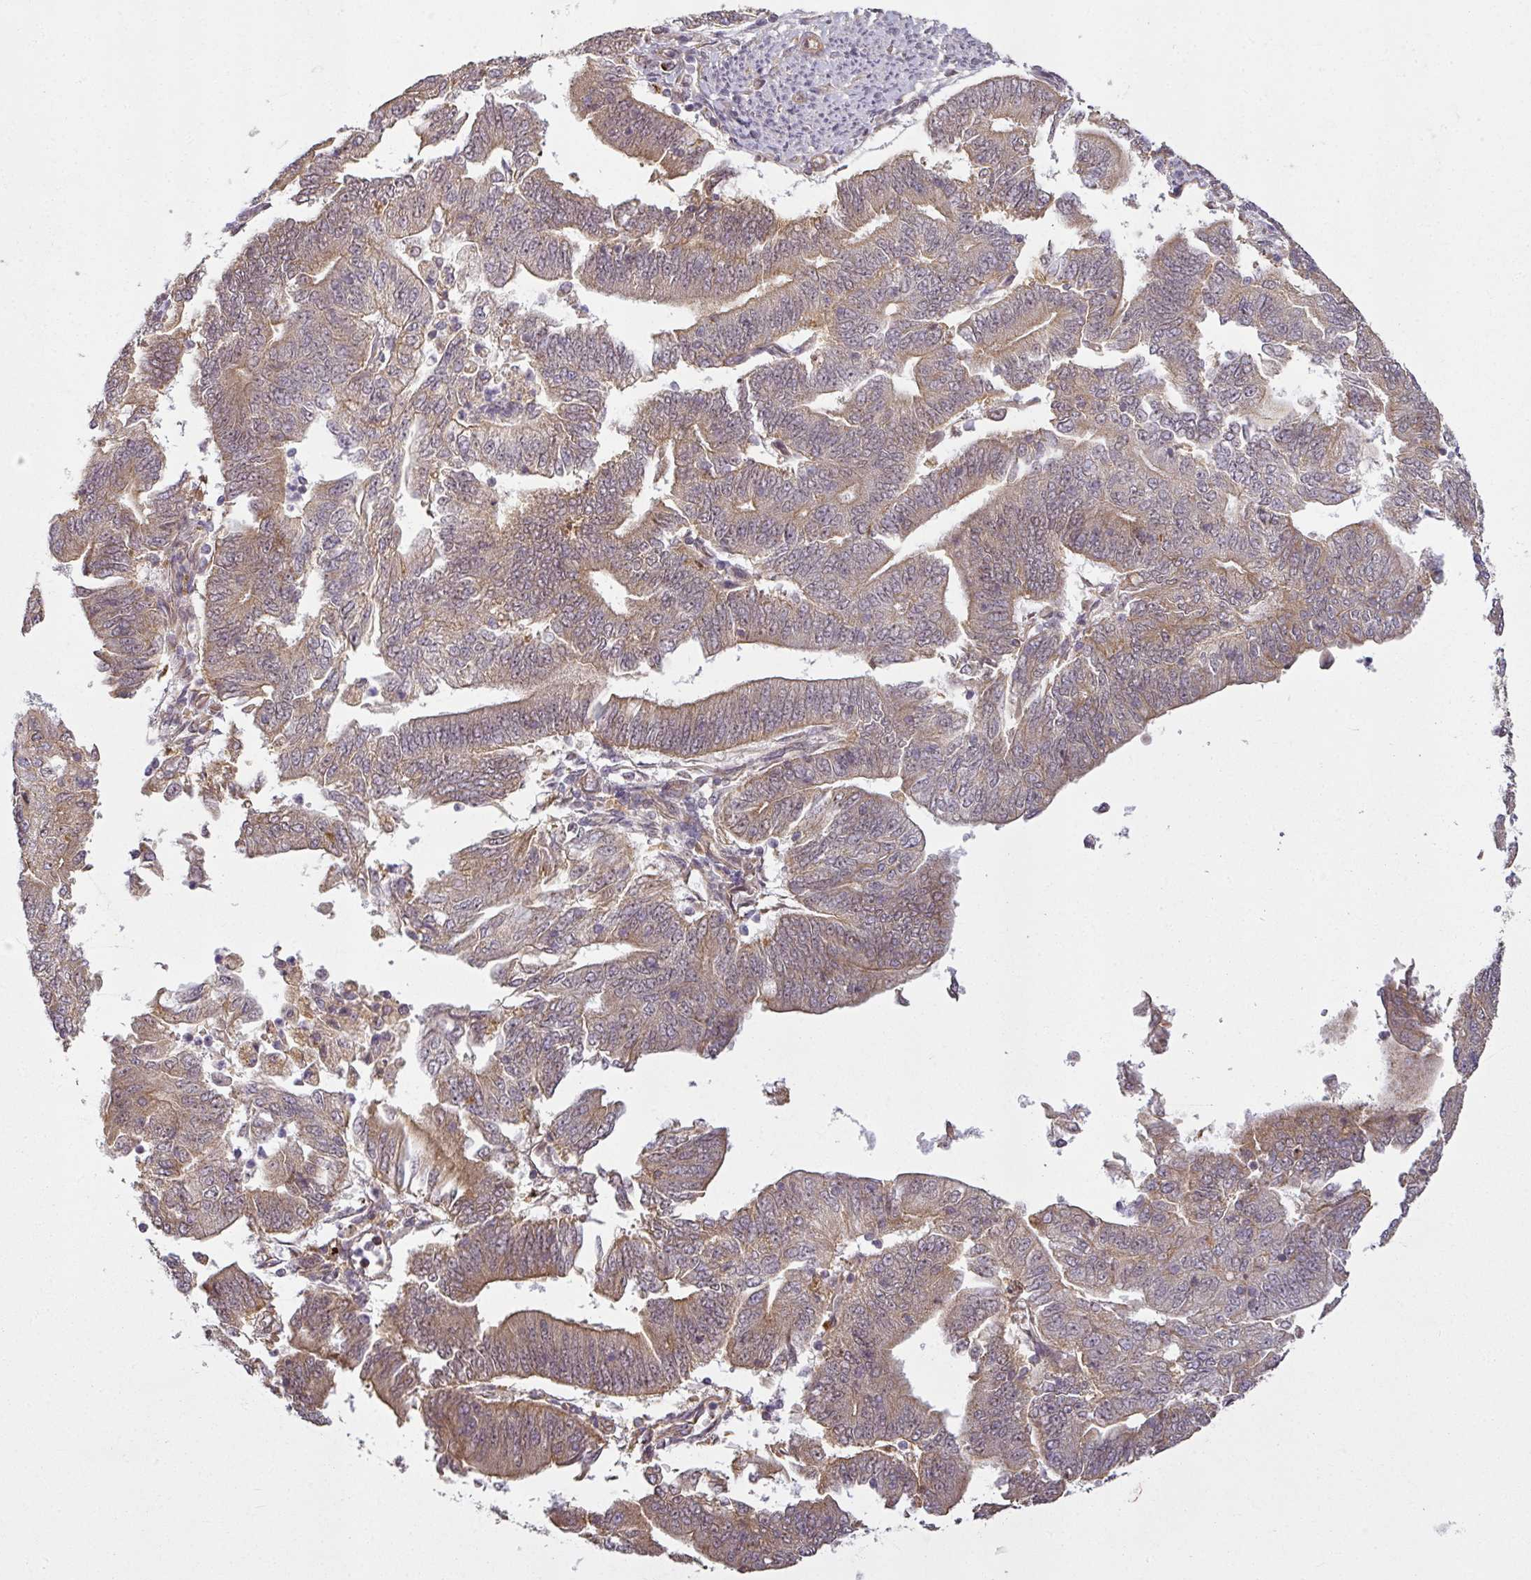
{"staining": {"intensity": "weak", "quantity": ">75%", "location": "cytoplasmic/membranous"}, "tissue": "endometrial cancer", "cell_type": "Tumor cells", "image_type": "cancer", "snomed": [{"axis": "morphology", "description": "Adenocarcinoma, NOS"}, {"axis": "topography", "description": "Endometrium"}], "caption": "Endometrial adenocarcinoma stained for a protein exhibits weak cytoplasmic/membranous positivity in tumor cells.", "gene": "DIMT1", "patient": {"sex": "female", "age": 70}}